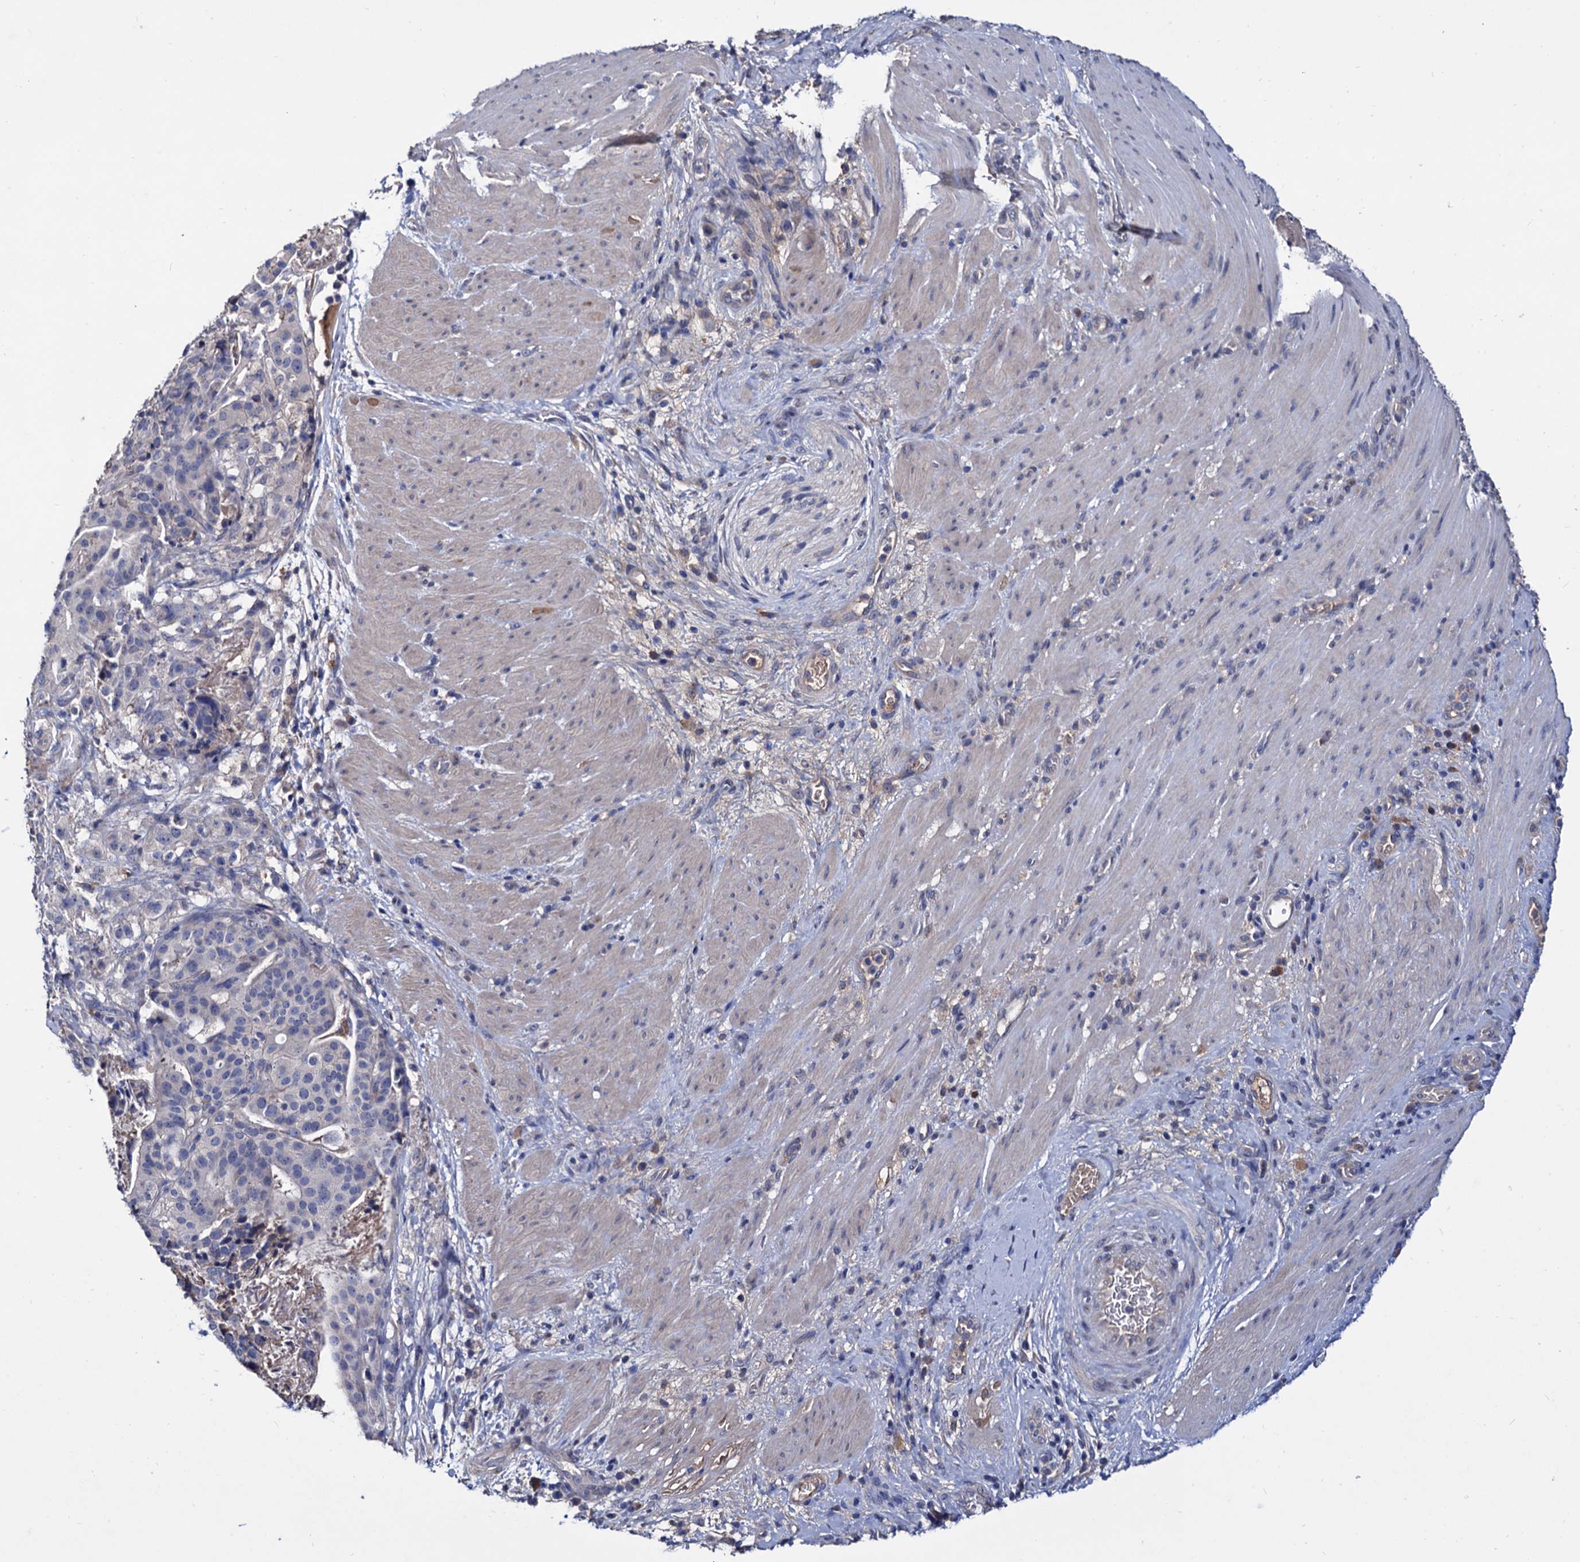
{"staining": {"intensity": "negative", "quantity": "none", "location": "none"}, "tissue": "stomach cancer", "cell_type": "Tumor cells", "image_type": "cancer", "snomed": [{"axis": "morphology", "description": "Adenocarcinoma, NOS"}, {"axis": "topography", "description": "Stomach"}], "caption": "Tumor cells show no significant positivity in stomach adenocarcinoma.", "gene": "NPAS4", "patient": {"sex": "male", "age": 48}}